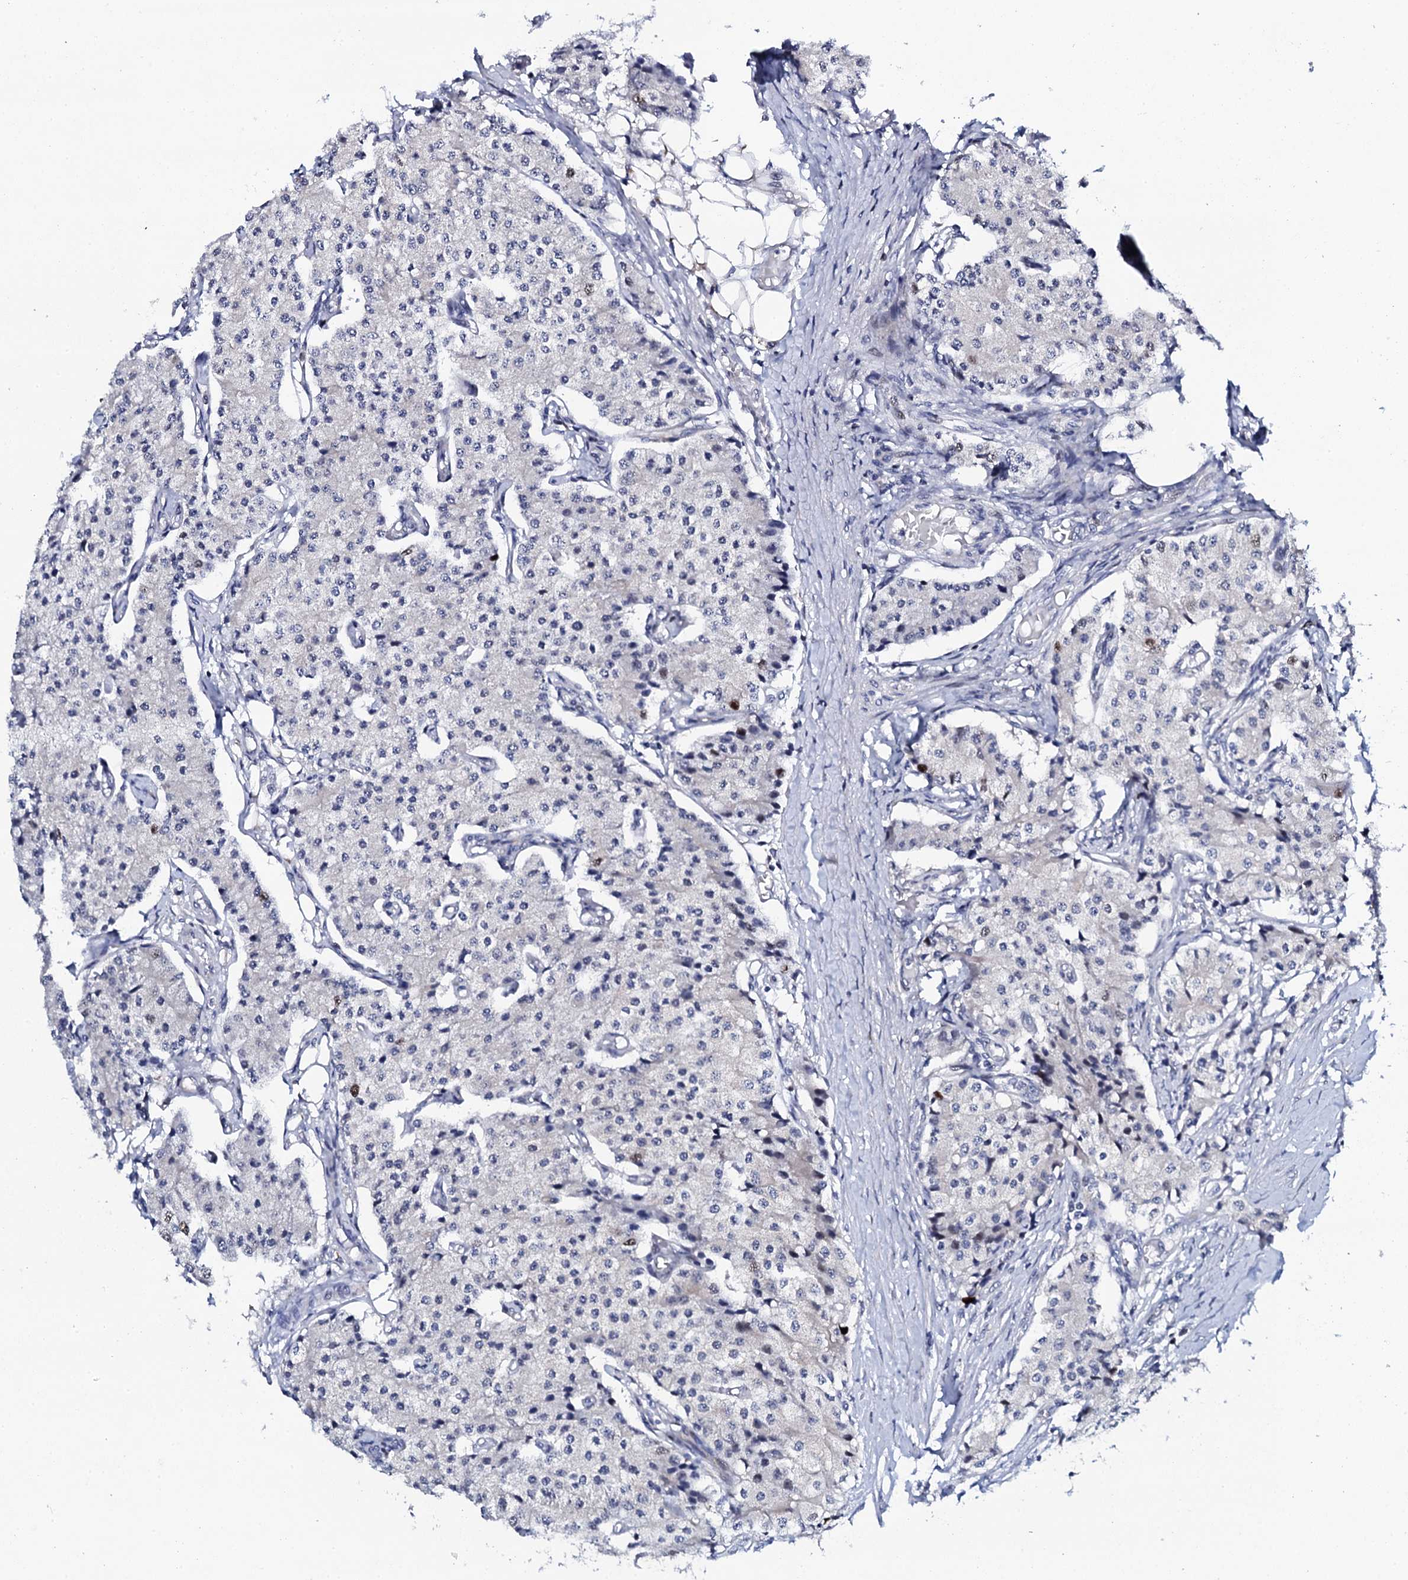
{"staining": {"intensity": "negative", "quantity": "none", "location": "none"}, "tissue": "carcinoid", "cell_type": "Tumor cells", "image_type": "cancer", "snomed": [{"axis": "morphology", "description": "Carcinoid, malignant, NOS"}, {"axis": "topography", "description": "Colon"}], "caption": "Tumor cells are negative for brown protein staining in carcinoid.", "gene": "NUDT13", "patient": {"sex": "female", "age": 52}}